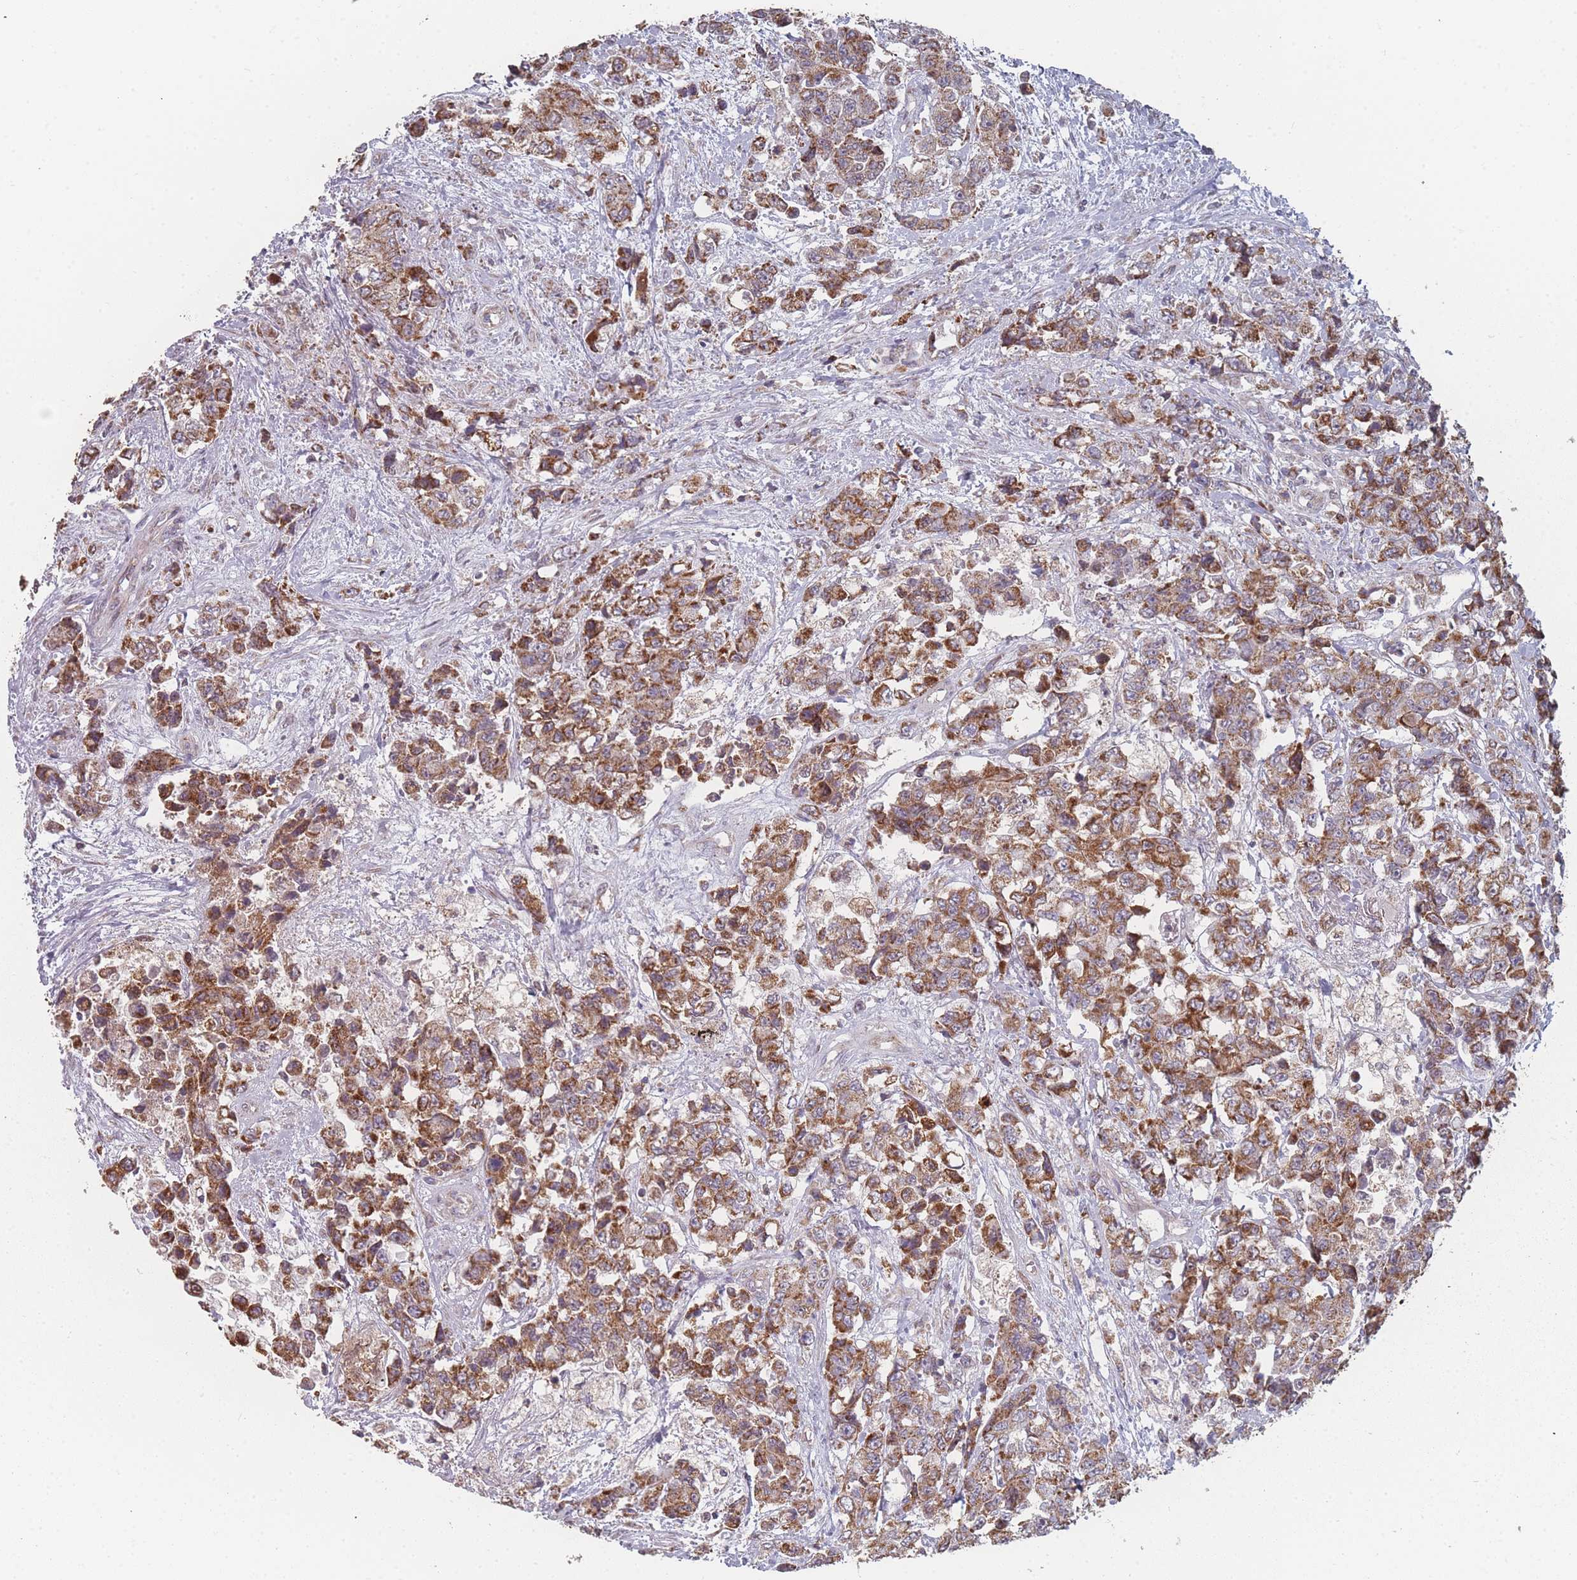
{"staining": {"intensity": "strong", "quantity": ">75%", "location": "cytoplasmic/membranous"}, "tissue": "urothelial cancer", "cell_type": "Tumor cells", "image_type": "cancer", "snomed": [{"axis": "morphology", "description": "Urothelial carcinoma, High grade"}, {"axis": "topography", "description": "Urinary bladder"}], "caption": "A photomicrograph showing strong cytoplasmic/membranous positivity in approximately >75% of tumor cells in urothelial carcinoma (high-grade), as visualized by brown immunohistochemical staining.", "gene": "PSMB3", "patient": {"sex": "female", "age": 78}}